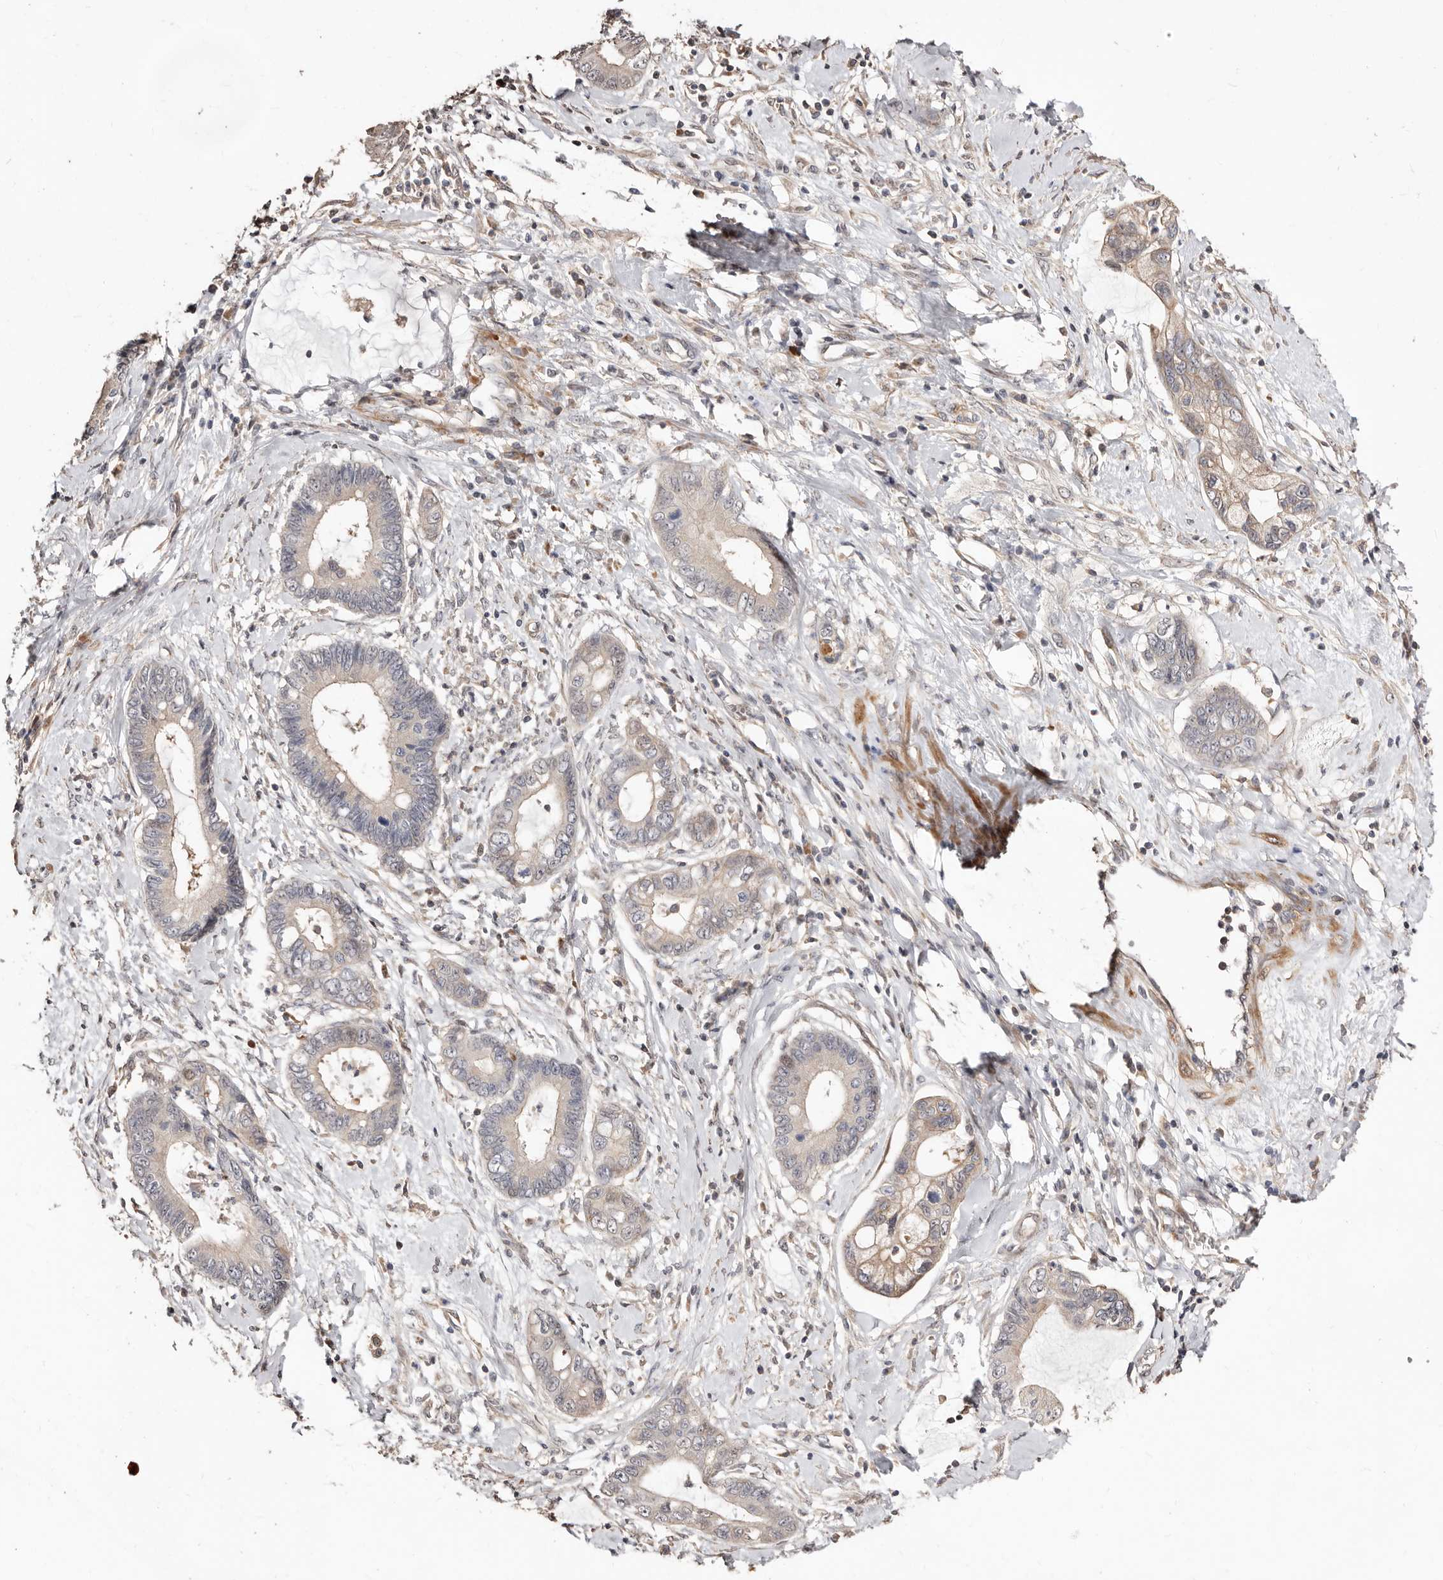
{"staining": {"intensity": "moderate", "quantity": "<25%", "location": "cytoplasmic/membranous"}, "tissue": "cervical cancer", "cell_type": "Tumor cells", "image_type": "cancer", "snomed": [{"axis": "morphology", "description": "Adenocarcinoma, NOS"}, {"axis": "topography", "description": "Cervix"}], "caption": "Cervical adenocarcinoma stained with a brown dye demonstrates moderate cytoplasmic/membranous positive expression in about <25% of tumor cells.", "gene": "APOL6", "patient": {"sex": "female", "age": 44}}